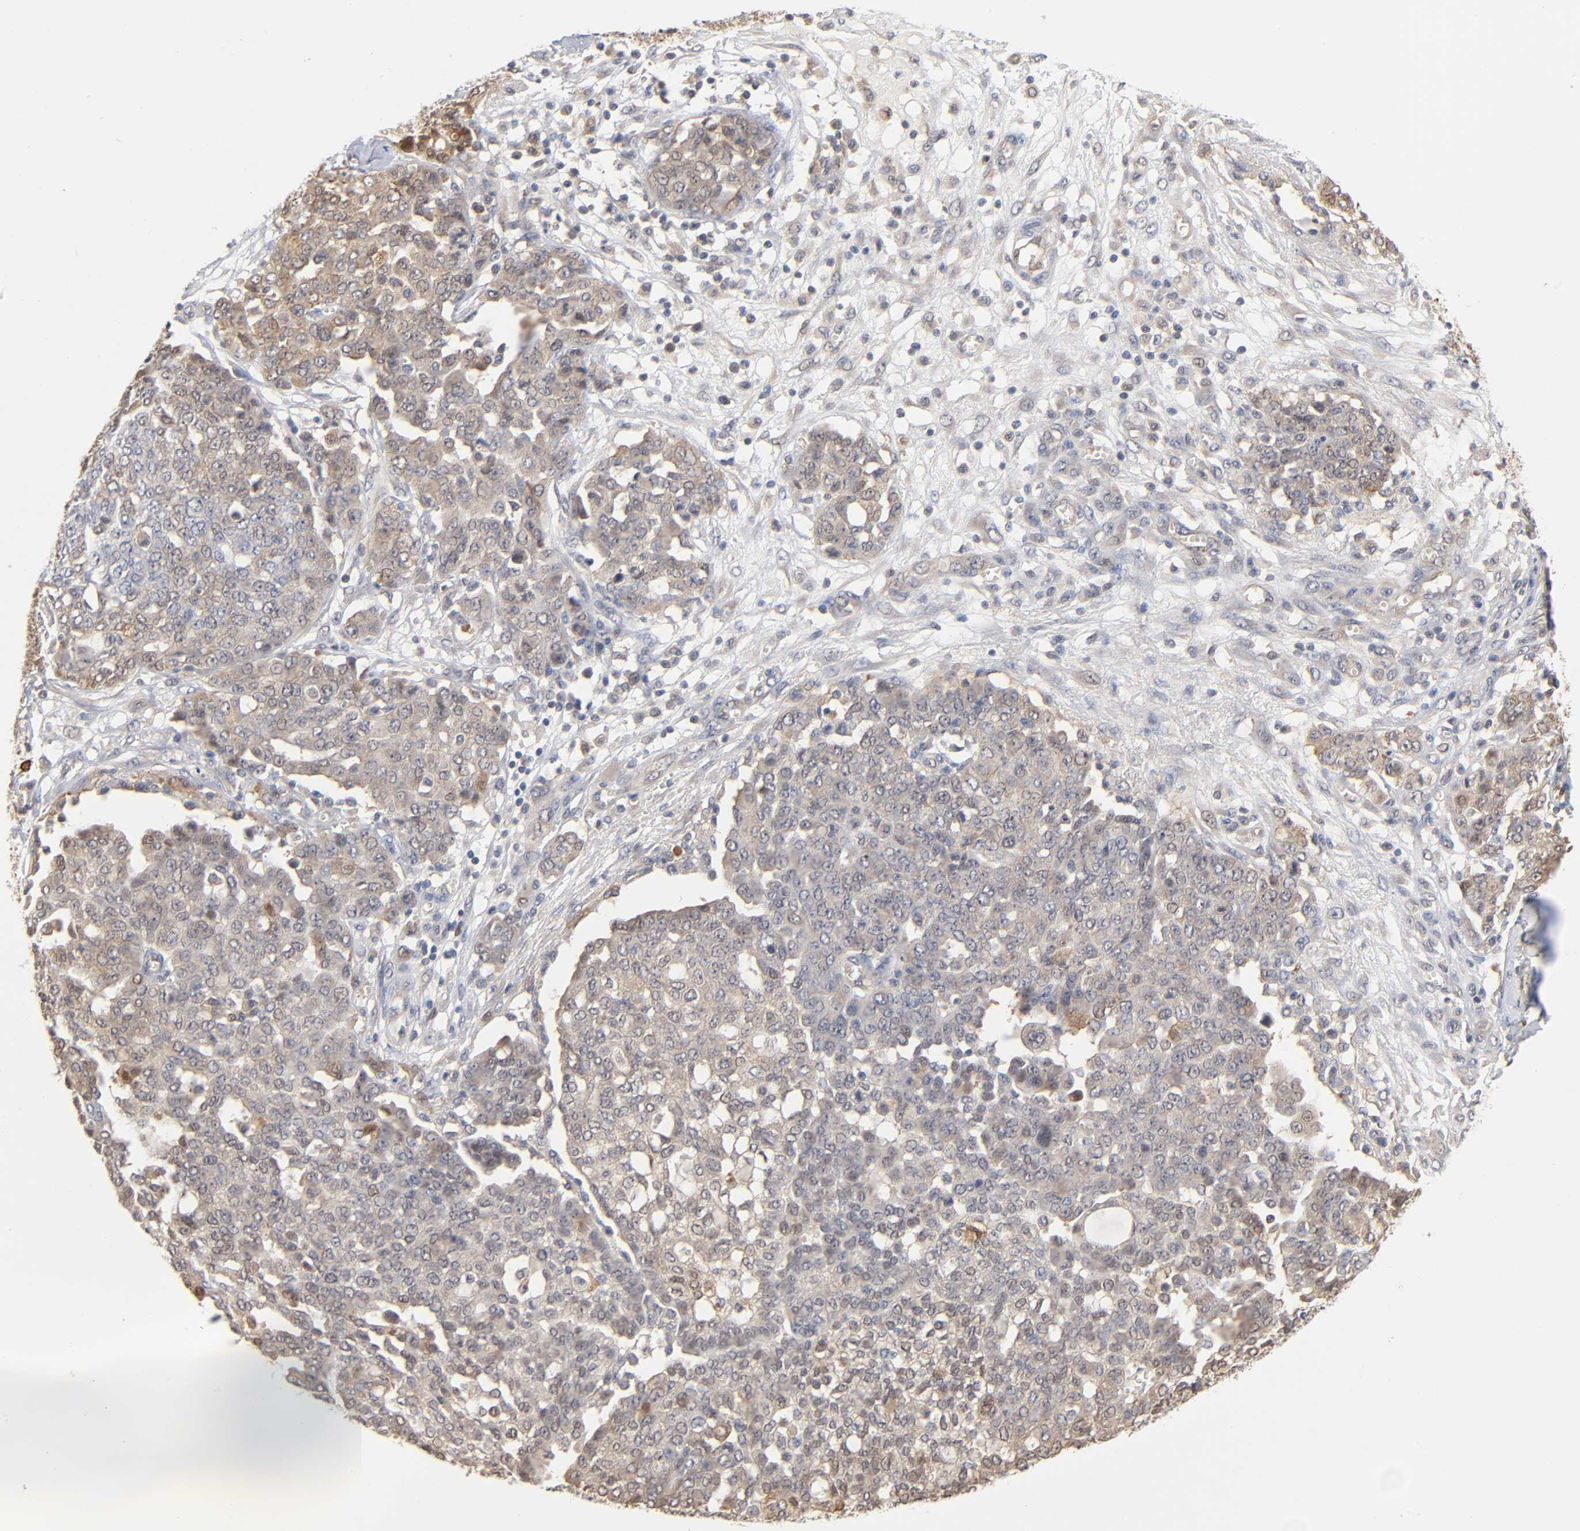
{"staining": {"intensity": "weak", "quantity": ">75%", "location": "cytoplasmic/membranous"}, "tissue": "ovarian cancer", "cell_type": "Tumor cells", "image_type": "cancer", "snomed": [{"axis": "morphology", "description": "Cystadenocarcinoma, serous, NOS"}, {"axis": "topography", "description": "Soft tissue"}, {"axis": "topography", "description": "Ovary"}], "caption": "DAB immunohistochemical staining of ovarian serous cystadenocarcinoma reveals weak cytoplasmic/membranous protein positivity in about >75% of tumor cells. (DAB IHC, brown staining for protein, blue staining for nuclei).", "gene": "DFFB", "patient": {"sex": "female", "age": 57}}